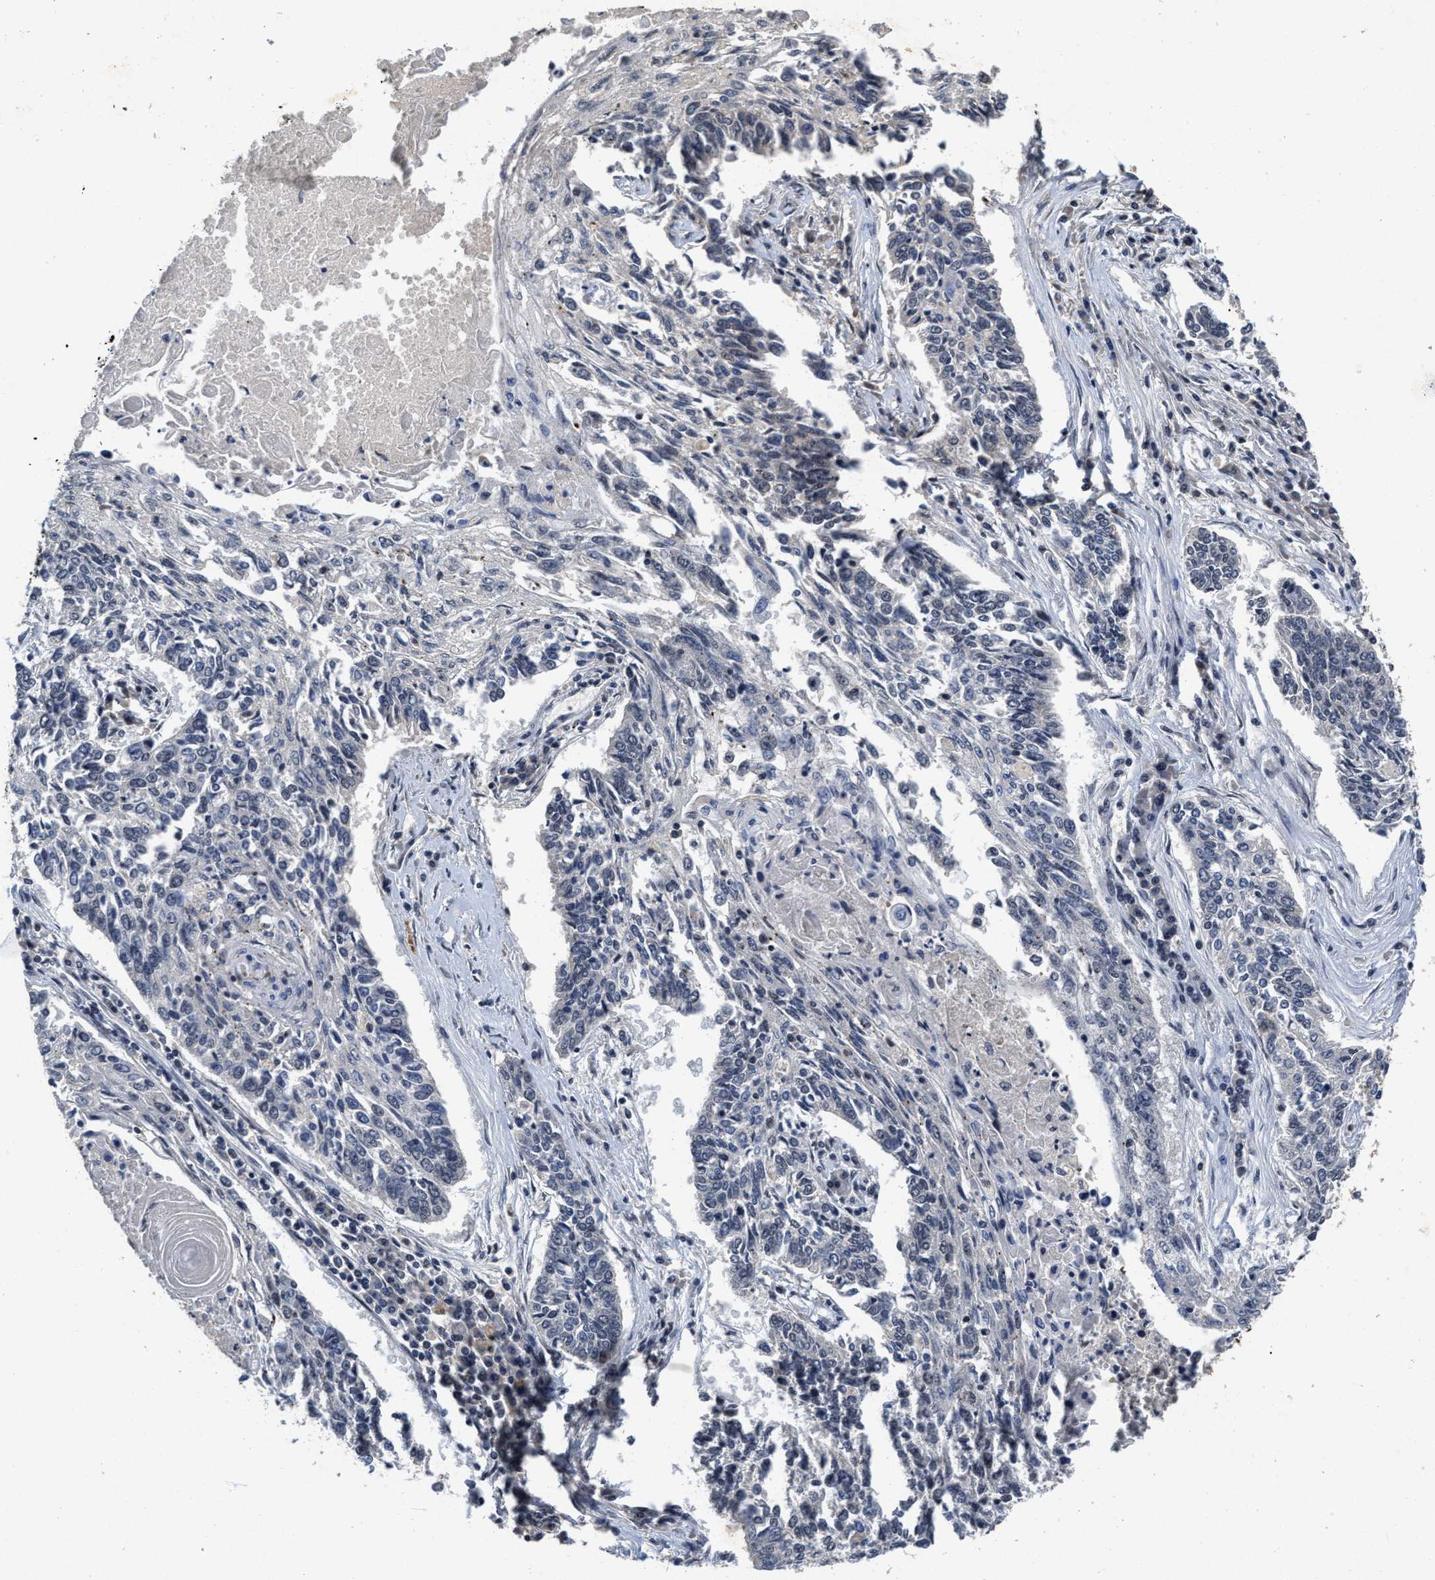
{"staining": {"intensity": "negative", "quantity": "none", "location": "none"}, "tissue": "lung cancer", "cell_type": "Tumor cells", "image_type": "cancer", "snomed": [{"axis": "morphology", "description": "Normal tissue, NOS"}, {"axis": "morphology", "description": "Squamous cell carcinoma, NOS"}, {"axis": "topography", "description": "Cartilage tissue"}, {"axis": "topography", "description": "Bronchus"}, {"axis": "topography", "description": "Lung"}], "caption": "The IHC micrograph has no significant expression in tumor cells of squamous cell carcinoma (lung) tissue.", "gene": "INIP", "patient": {"sex": "female", "age": 49}}